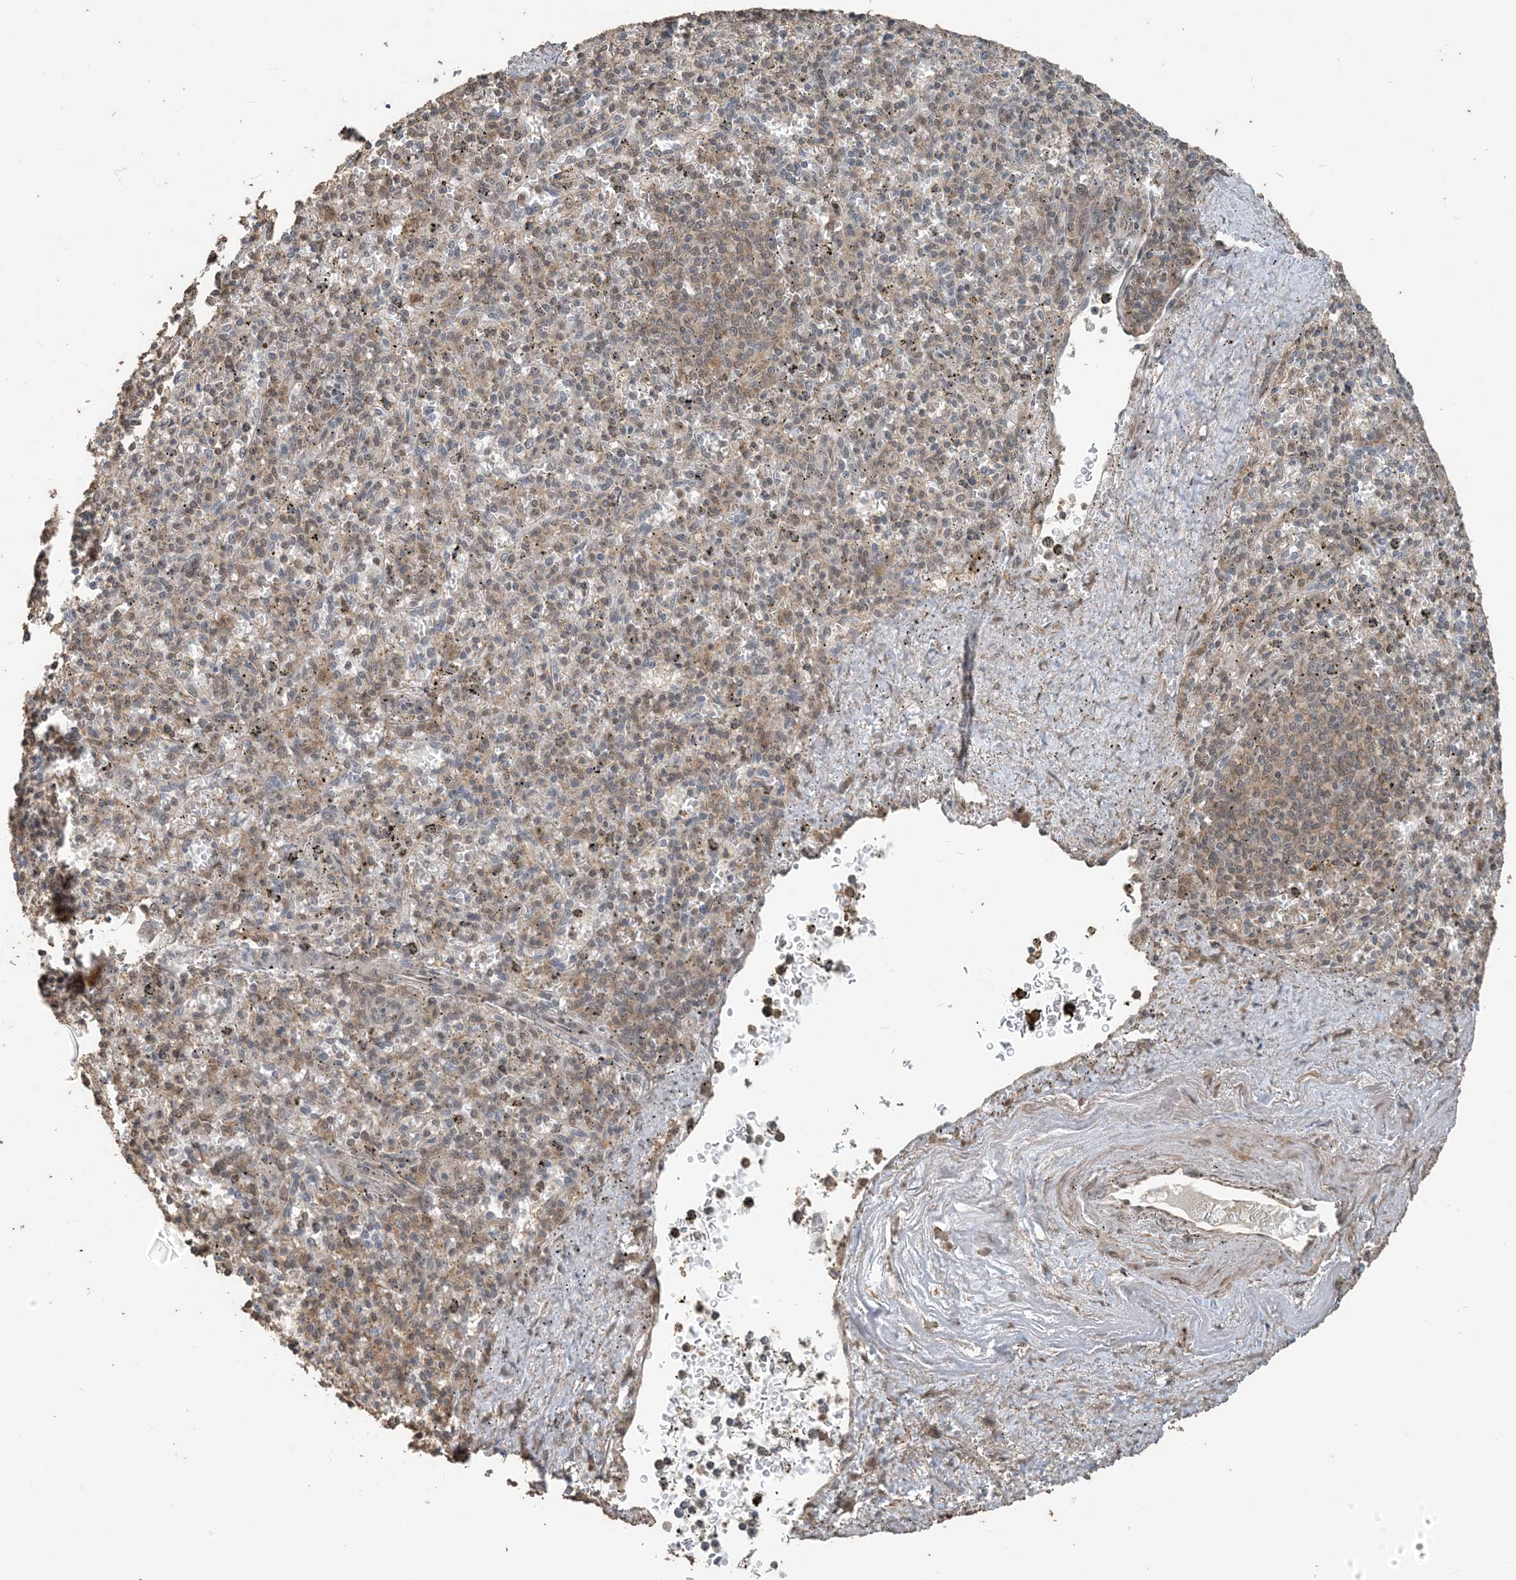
{"staining": {"intensity": "weak", "quantity": "<25%", "location": "cytoplasmic/membranous"}, "tissue": "spleen", "cell_type": "Cells in red pulp", "image_type": "normal", "snomed": [{"axis": "morphology", "description": "Normal tissue, NOS"}, {"axis": "topography", "description": "Spleen"}], "caption": "This image is of normal spleen stained with immunohistochemistry to label a protein in brown with the nuclei are counter-stained blue. There is no staining in cells in red pulp. The staining is performed using DAB brown chromogen with nuclei counter-stained in using hematoxylin.", "gene": "ZC3H12A", "patient": {"sex": "male", "age": 72}}